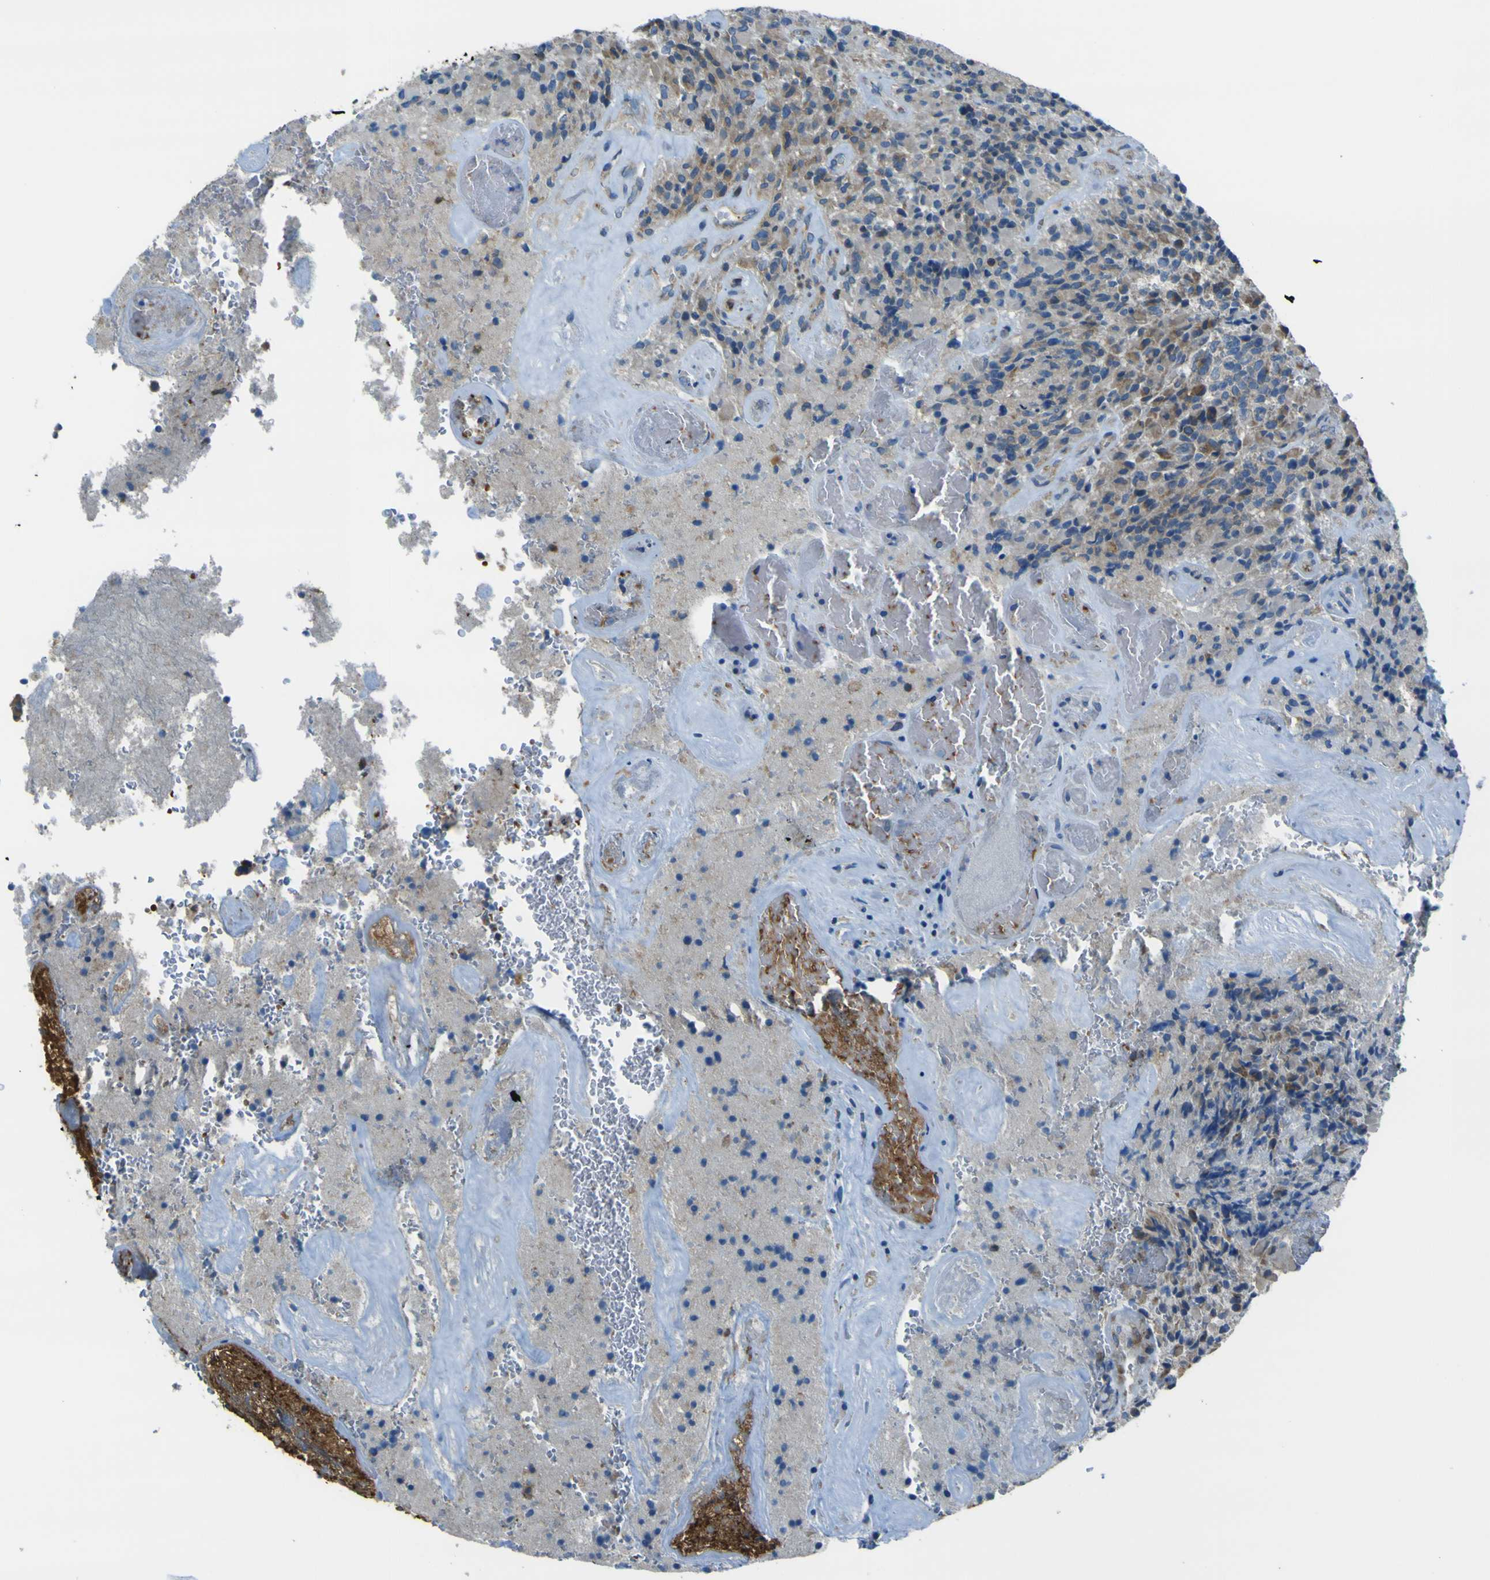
{"staining": {"intensity": "moderate", "quantity": "<25%", "location": "cytoplasmic/membranous"}, "tissue": "glioma", "cell_type": "Tumor cells", "image_type": "cancer", "snomed": [{"axis": "morphology", "description": "Glioma, malignant, High grade"}, {"axis": "topography", "description": "Brain"}], "caption": "IHC histopathology image of human malignant high-grade glioma stained for a protein (brown), which demonstrates low levels of moderate cytoplasmic/membranous staining in approximately <25% of tumor cells.", "gene": "STIM1", "patient": {"sex": "male", "age": 71}}